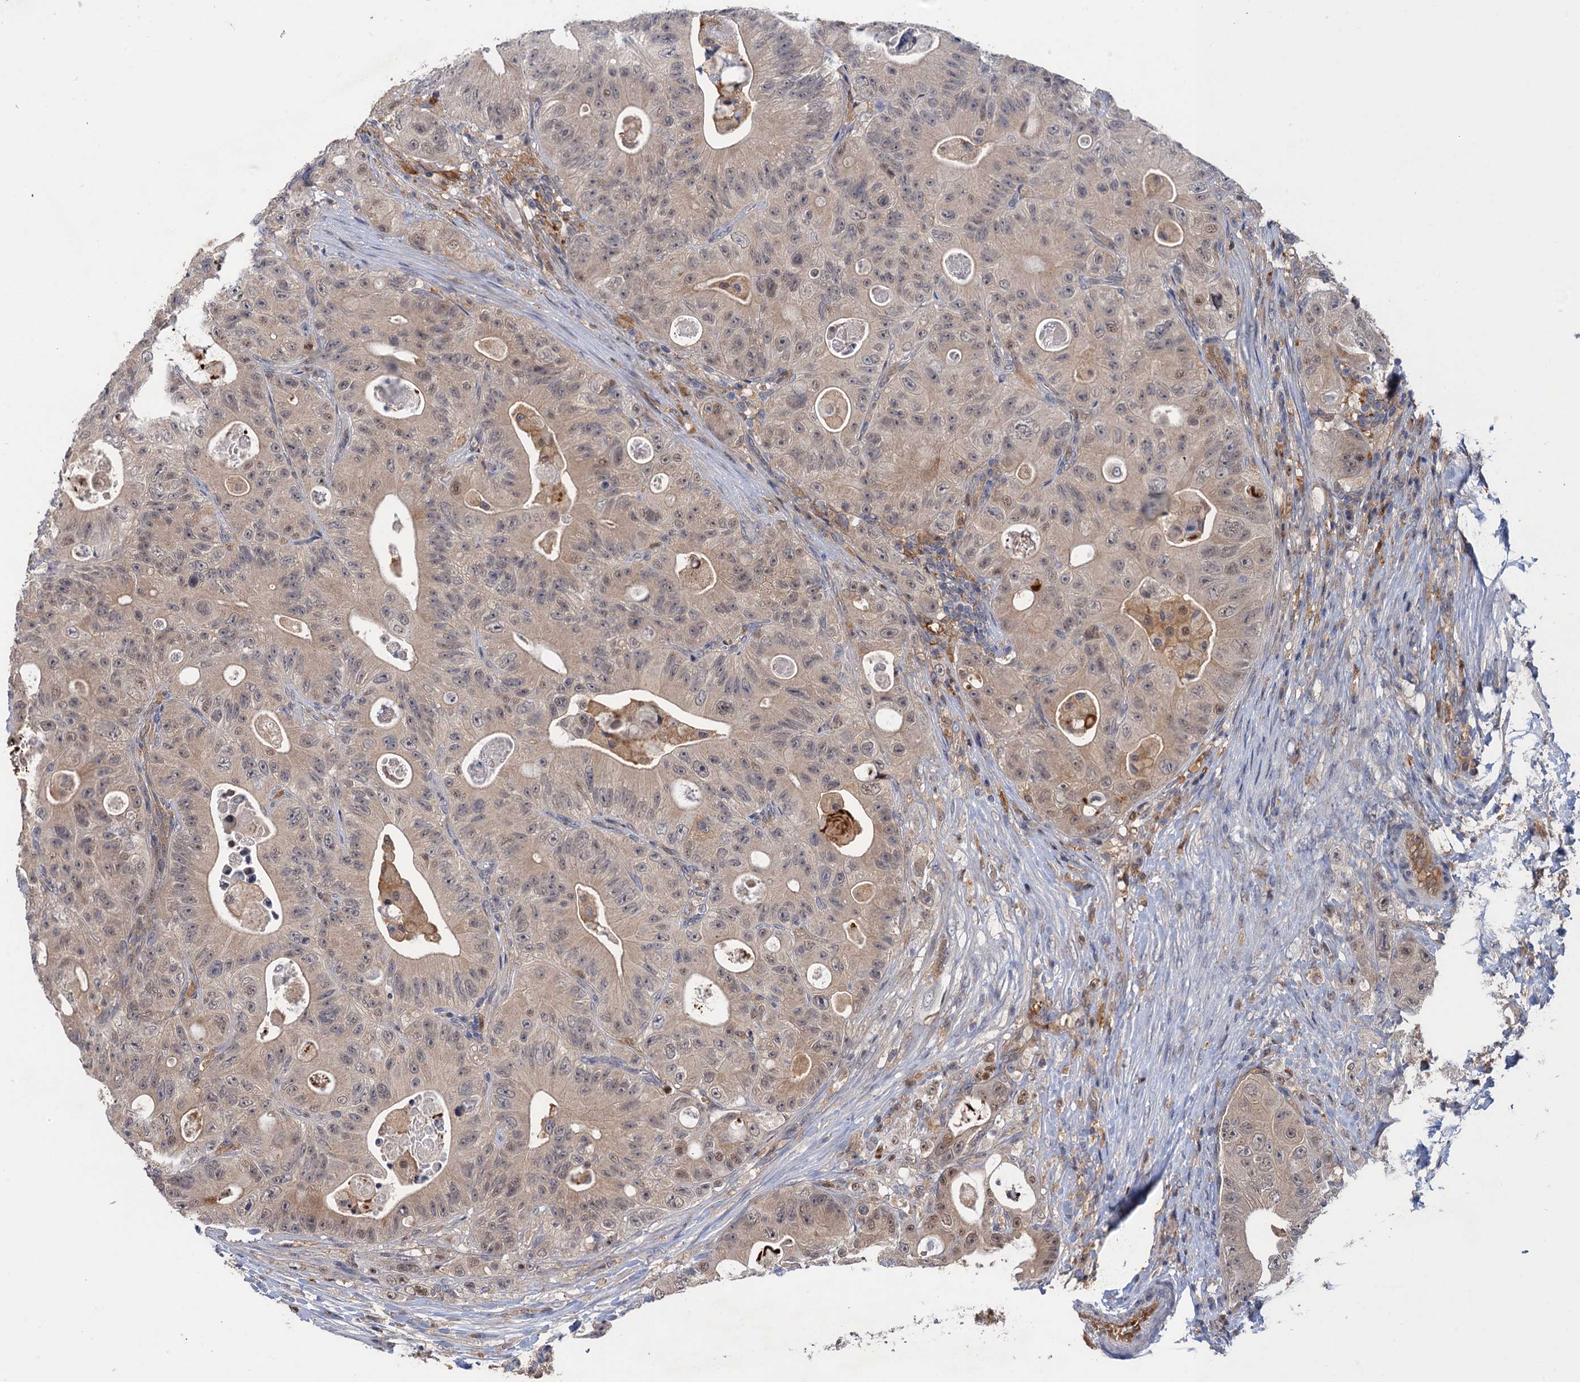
{"staining": {"intensity": "weak", "quantity": "<25%", "location": "cytoplasmic/membranous"}, "tissue": "colorectal cancer", "cell_type": "Tumor cells", "image_type": "cancer", "snomed": [{"axis": "morphology", "description": "Adenocarcinoma, NOS"}, {"axis": "topography", "description": "Colon"}], "caption": "A histopathology image of human colorectal cancer is negative for staining in tumor cells.", "gene": "NEK8", "patient": {"sex": "female", "age": 46}}